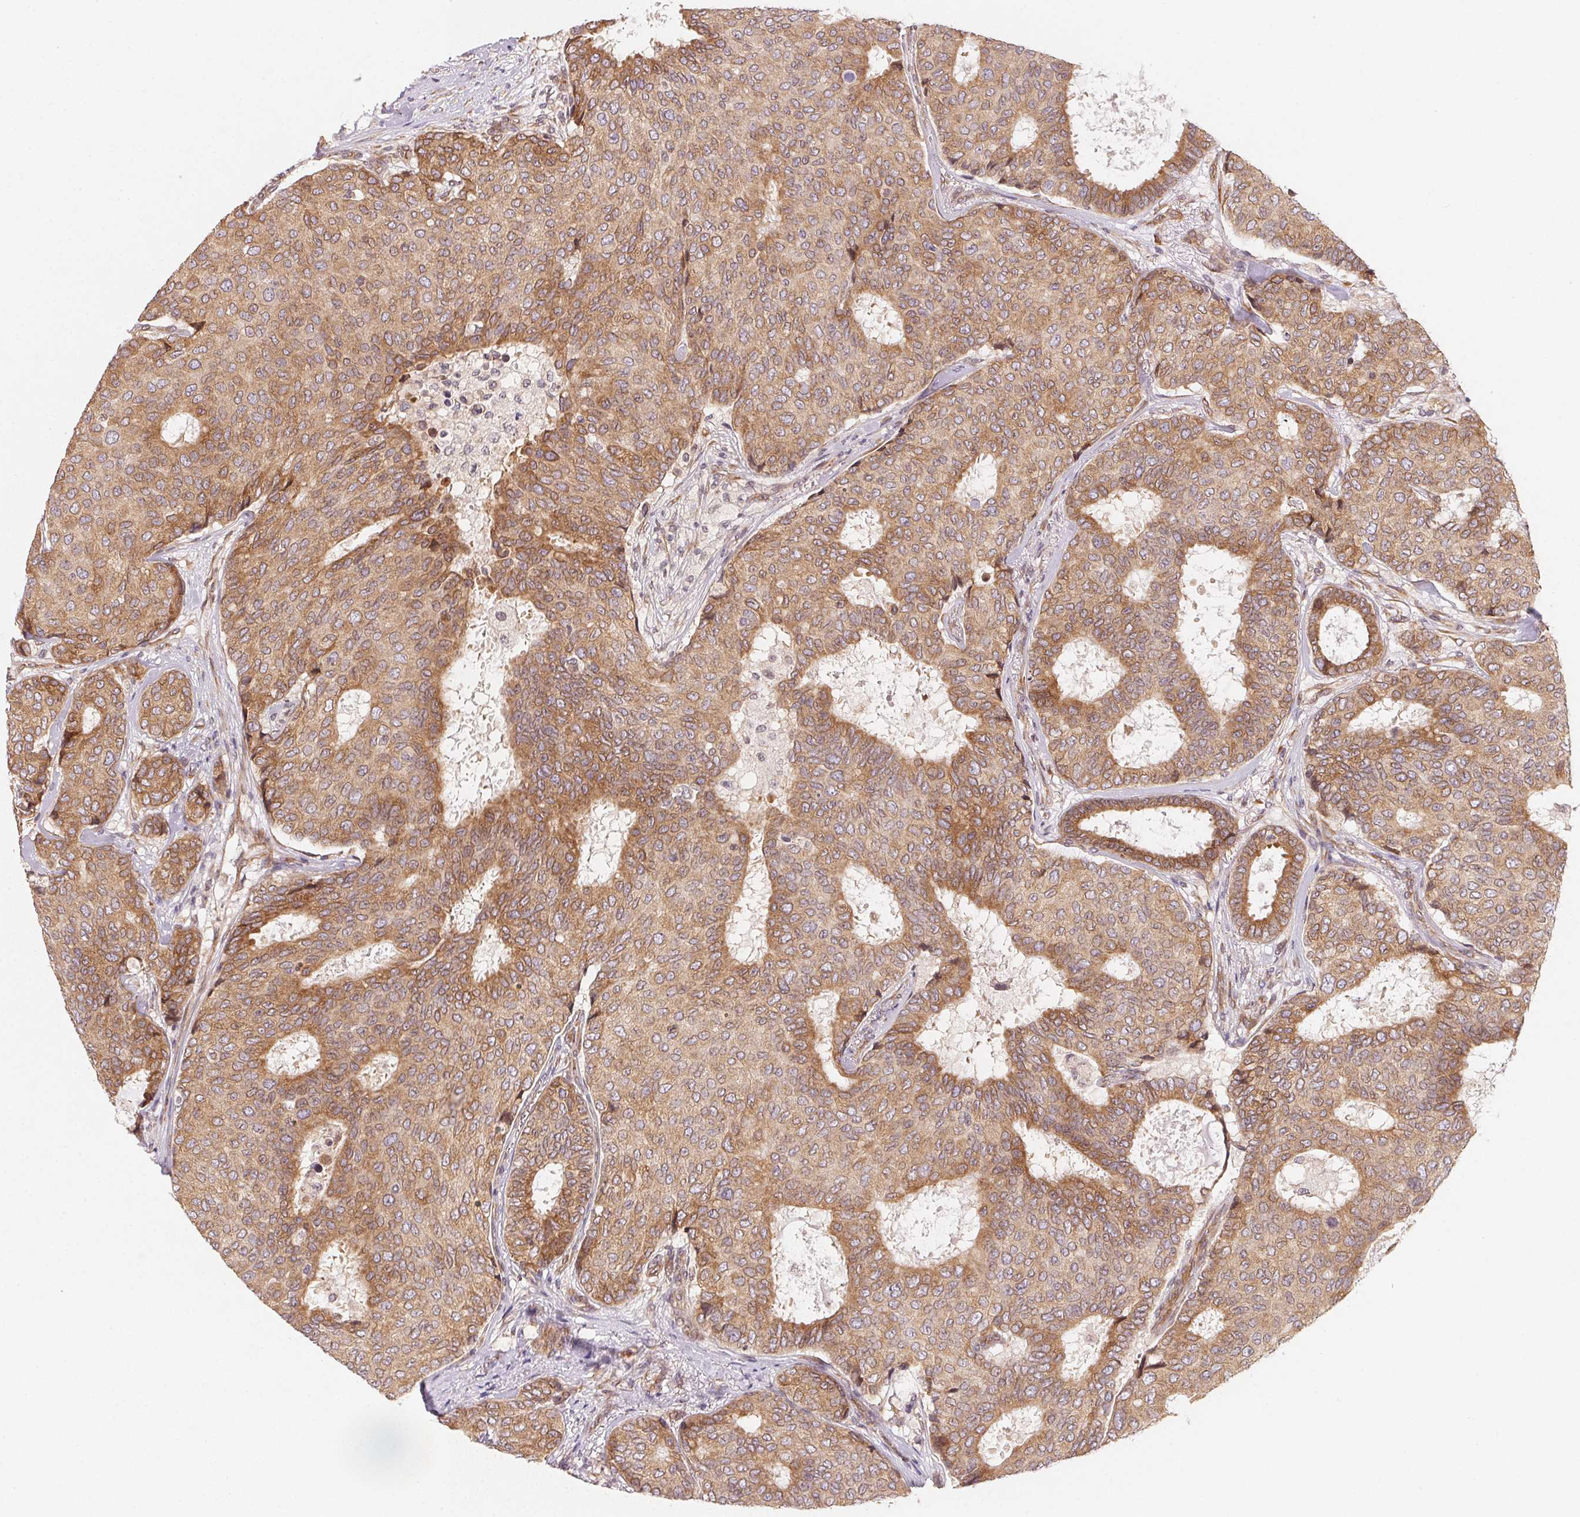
{"staining": {"intensity": "moderate", "quantity": ">75%", "location": "cytoplasmic/membranous"}, "tissue": "breast cancer", "cell_type": "Tumor cells", "image_type": "cancer", "snomed": [{"axis": "morphology", "description": "Duct carcinoma"}, {"axis": "topography", "description": "Breast"}], "caption": "Moderate cytoplasmic/membranous positivity for a protein is appreciated in approximately >75% of tumor cells of breast cancer using immunohistochemistry.", "gene": "EI24", "patient": {"sex": "female", "age": 75}}